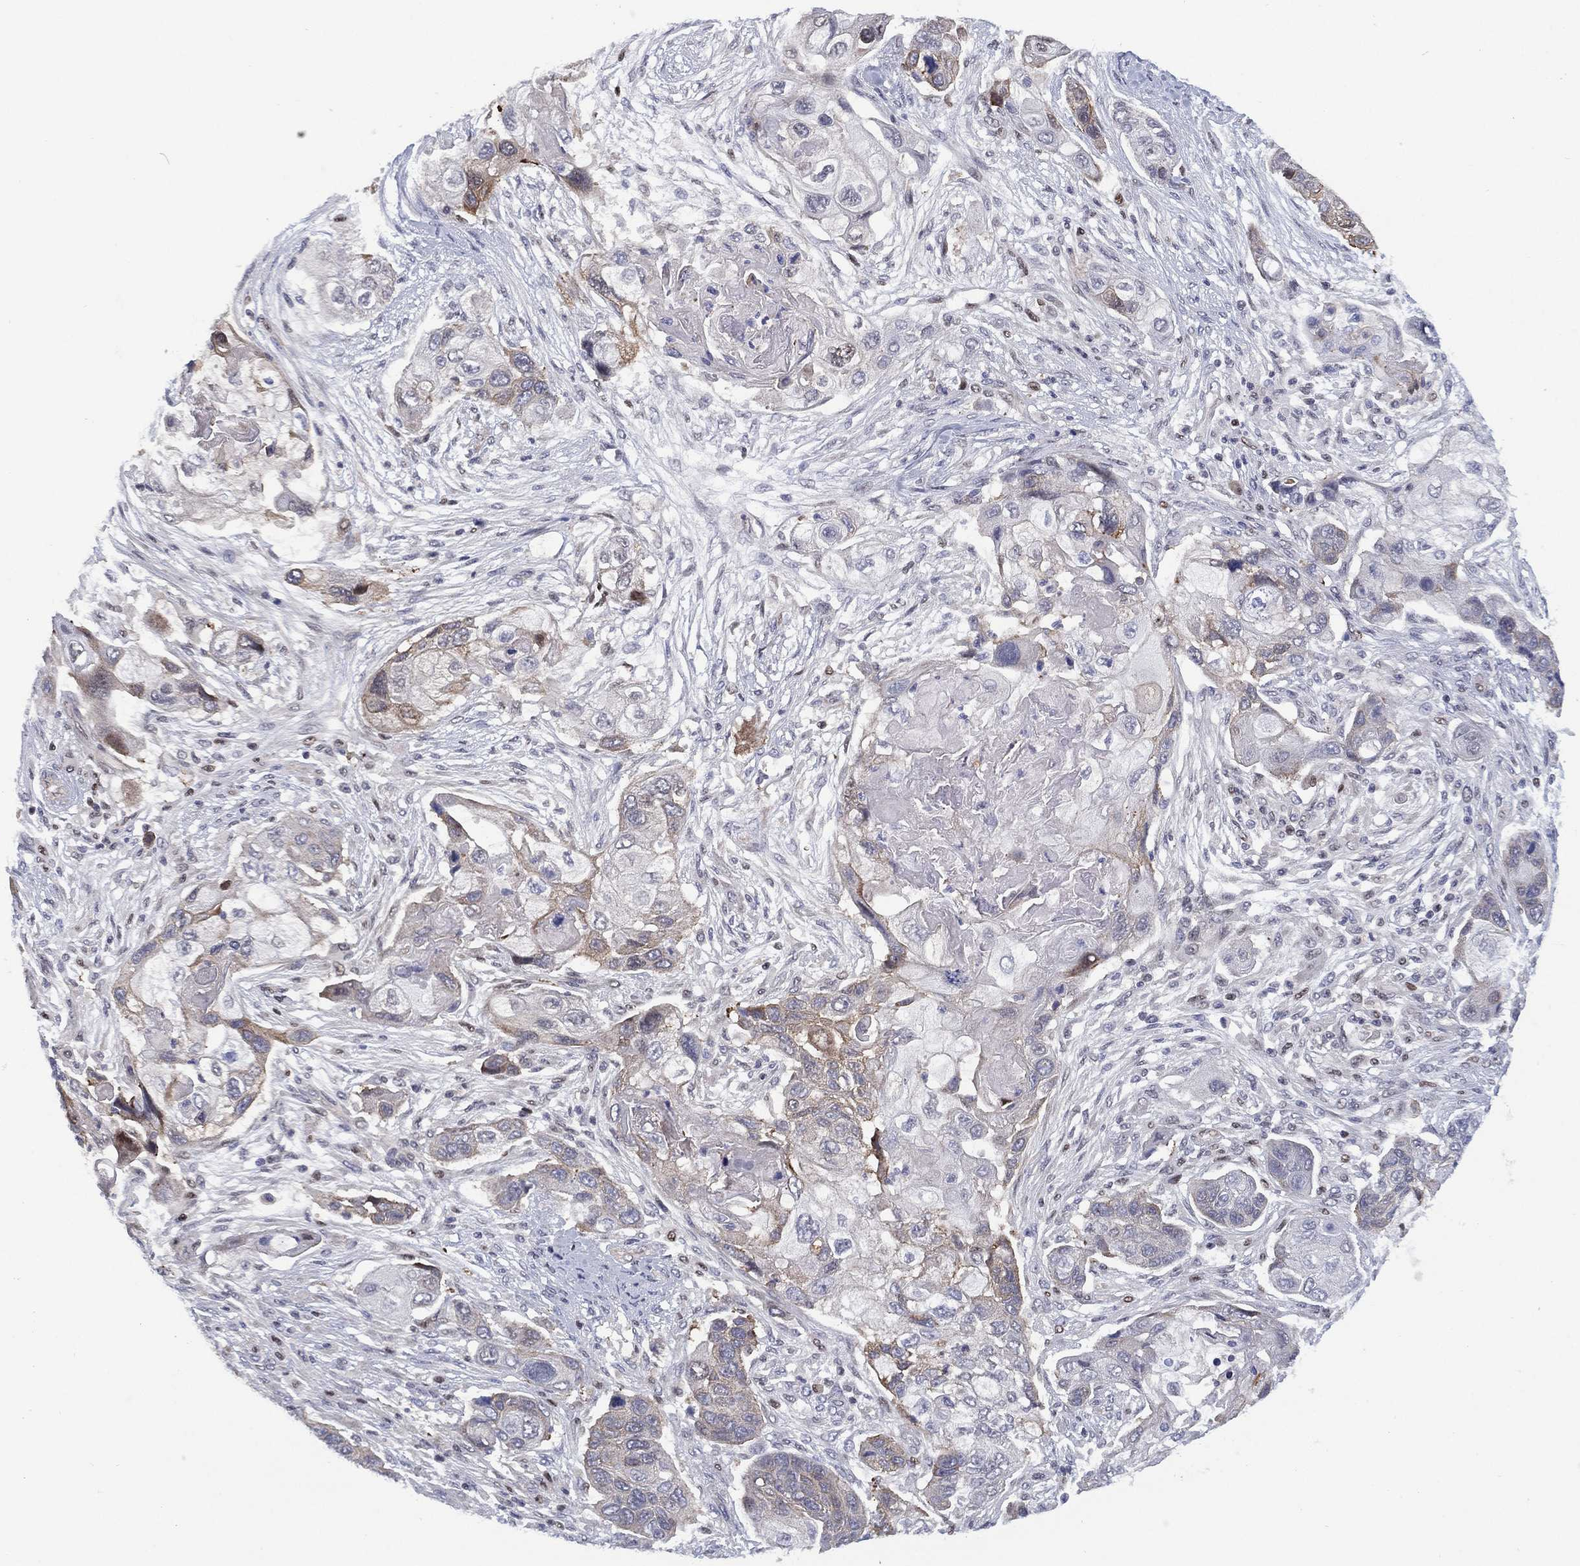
{"staining": {"intensity": "weak", "quantity": "<25%", "location": "cytoplasmic/membranous"}, "tissue": "lung cancer", "cell_type": "Tumor cells", "image_type": "cancer", "snomed": [{"axis": "morphology", "description": "Squamous cell carcinoma, NOS"}, {"axis": "topography", "description": "Lung"}], "caption": "There is no significant expression in tumor cells of lung cancer (squamous cell carcinoma).", "gene": "SLC4A4", "patient": {"sex": "male", "age": 69}}